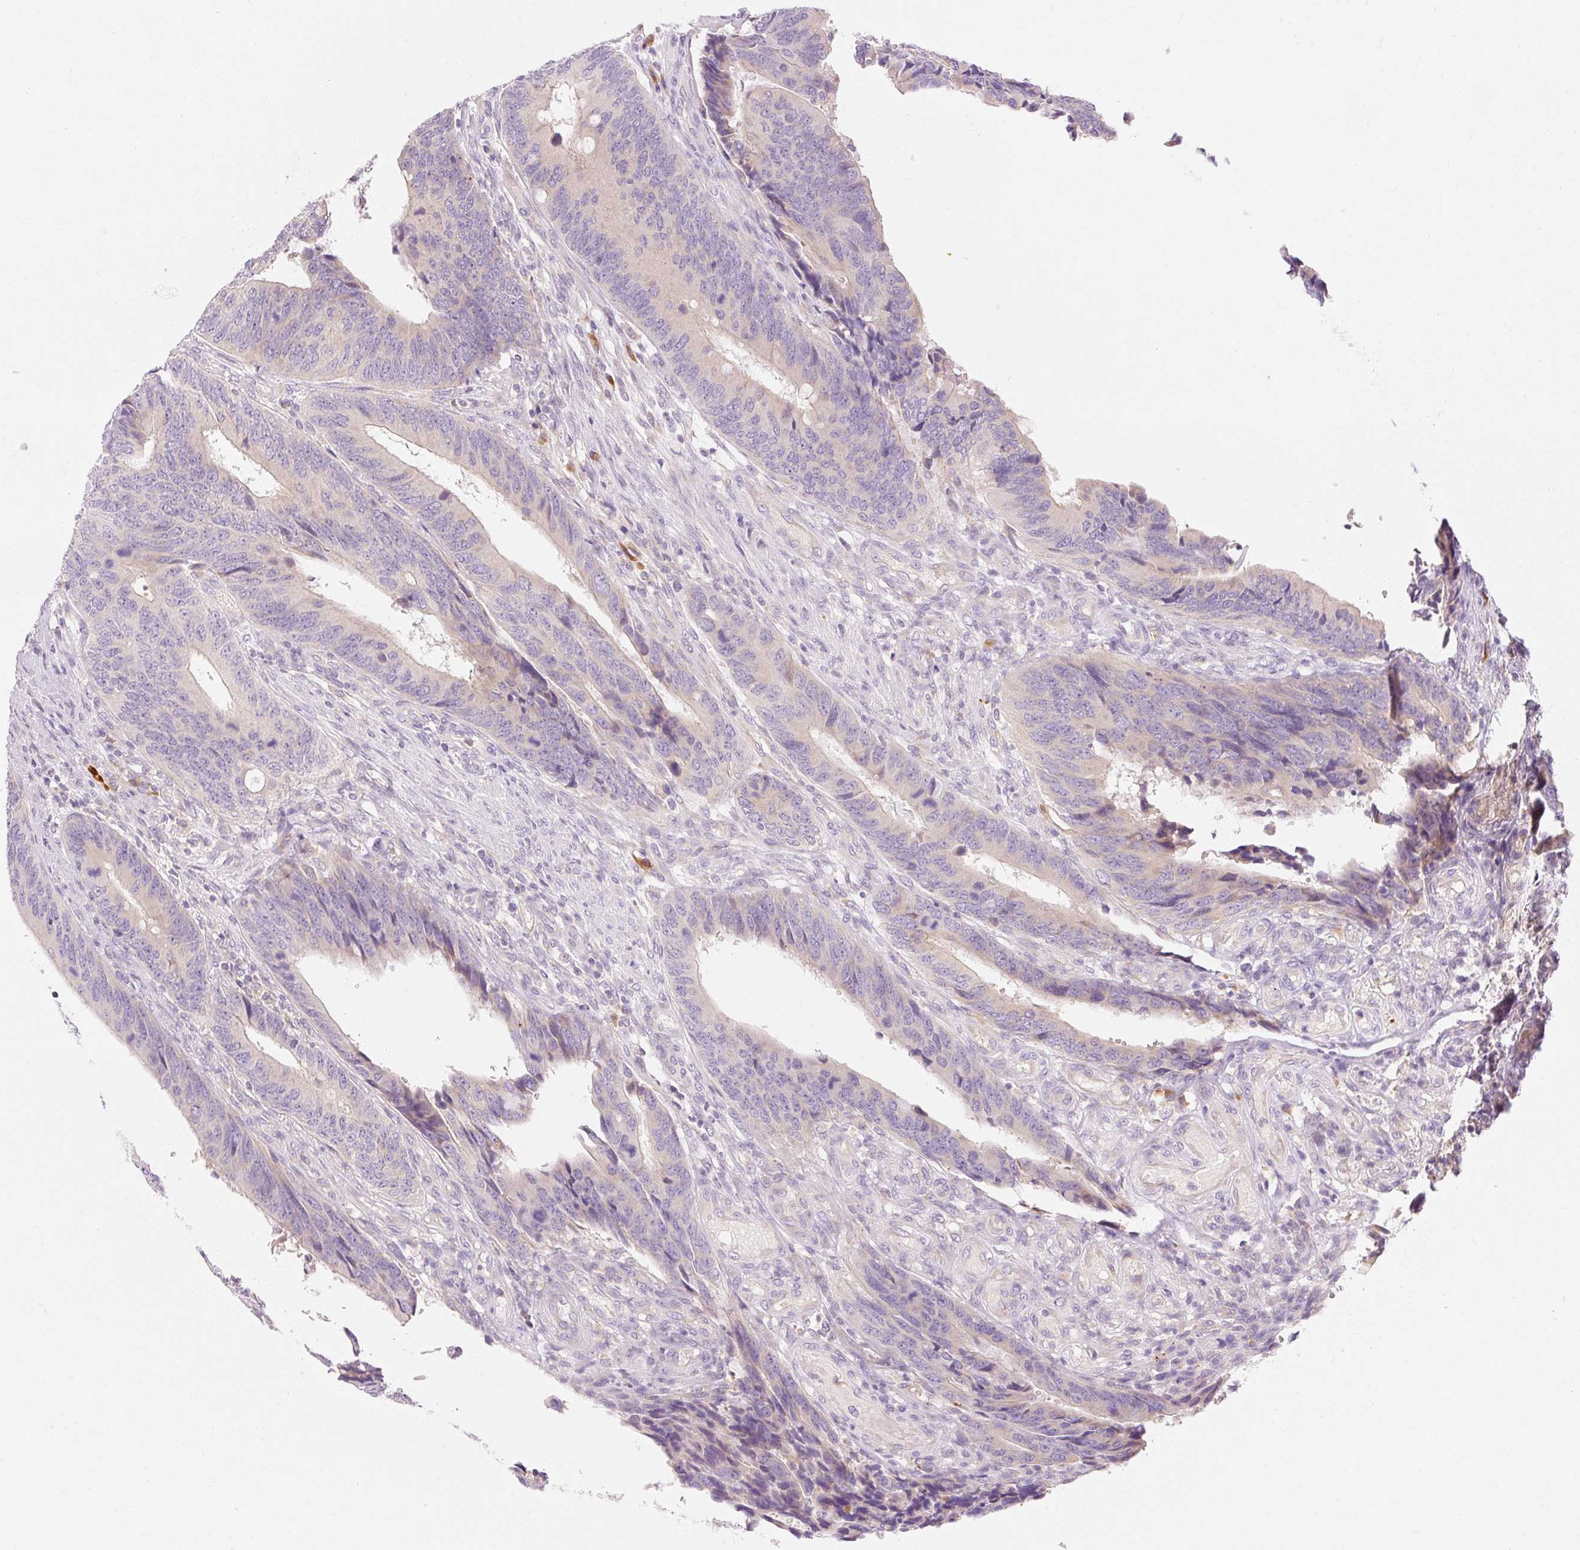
{"staining": {"intensity": "weak", "quantity": "25%-75%", "location": "cytoplasmic/membranous"}, "tissue": "colorectal cancer", "cell_type": "Tumor cells", "image_type": "cancer", "snomed": [{"axis": "morphology", "description": "Adenocarcinoma, NOS"}, {"axis": "topography", "description": "Colon"}], "caption": "Colorectal cancer (adenocarcinoma) stained with a protein marker reveals weak staining in tumor cells.", "gene": "MYO1D", "patient": {"sex": "male", "age": 87}}